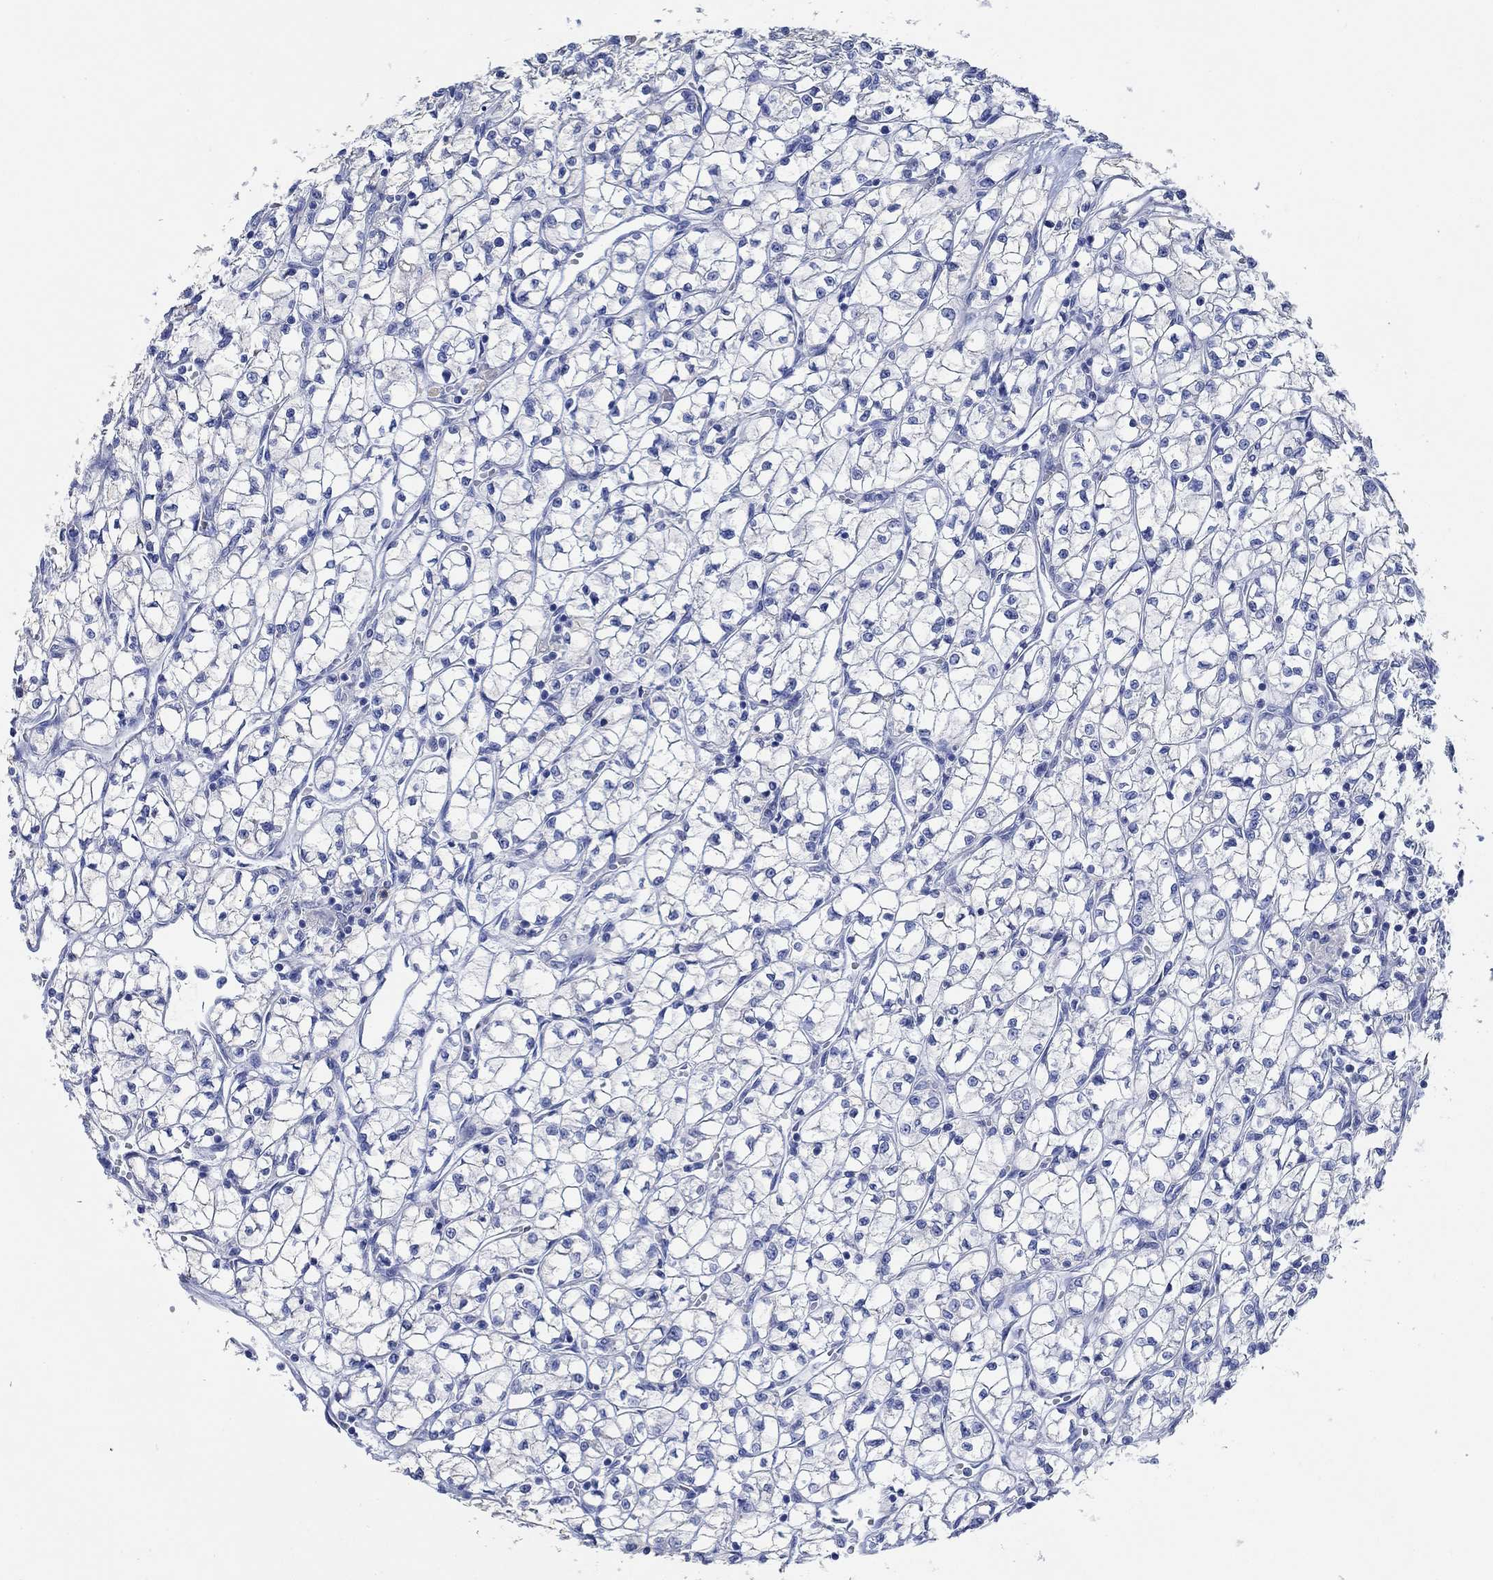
{"staining": {"intensity": "negative", "quantity": "none", "location": "none"}, "tissue": "renal cancer", "cell_type": "Tumor cells", "image_type": "cancer", "snomed": [{"axis": "morphology", "description": "Adenocarcinoma, NOS"}, {"axis": "topography", "description": "Kidney"}], "caption": "This is a image of IHC staining of renal adenocarcinoma, which shows no positivity in tumor cells. (IHC, brightfield microscopy, high magnification).", "gene": "PPP1R17", "patient": {"sex": "female", "age": 64}}